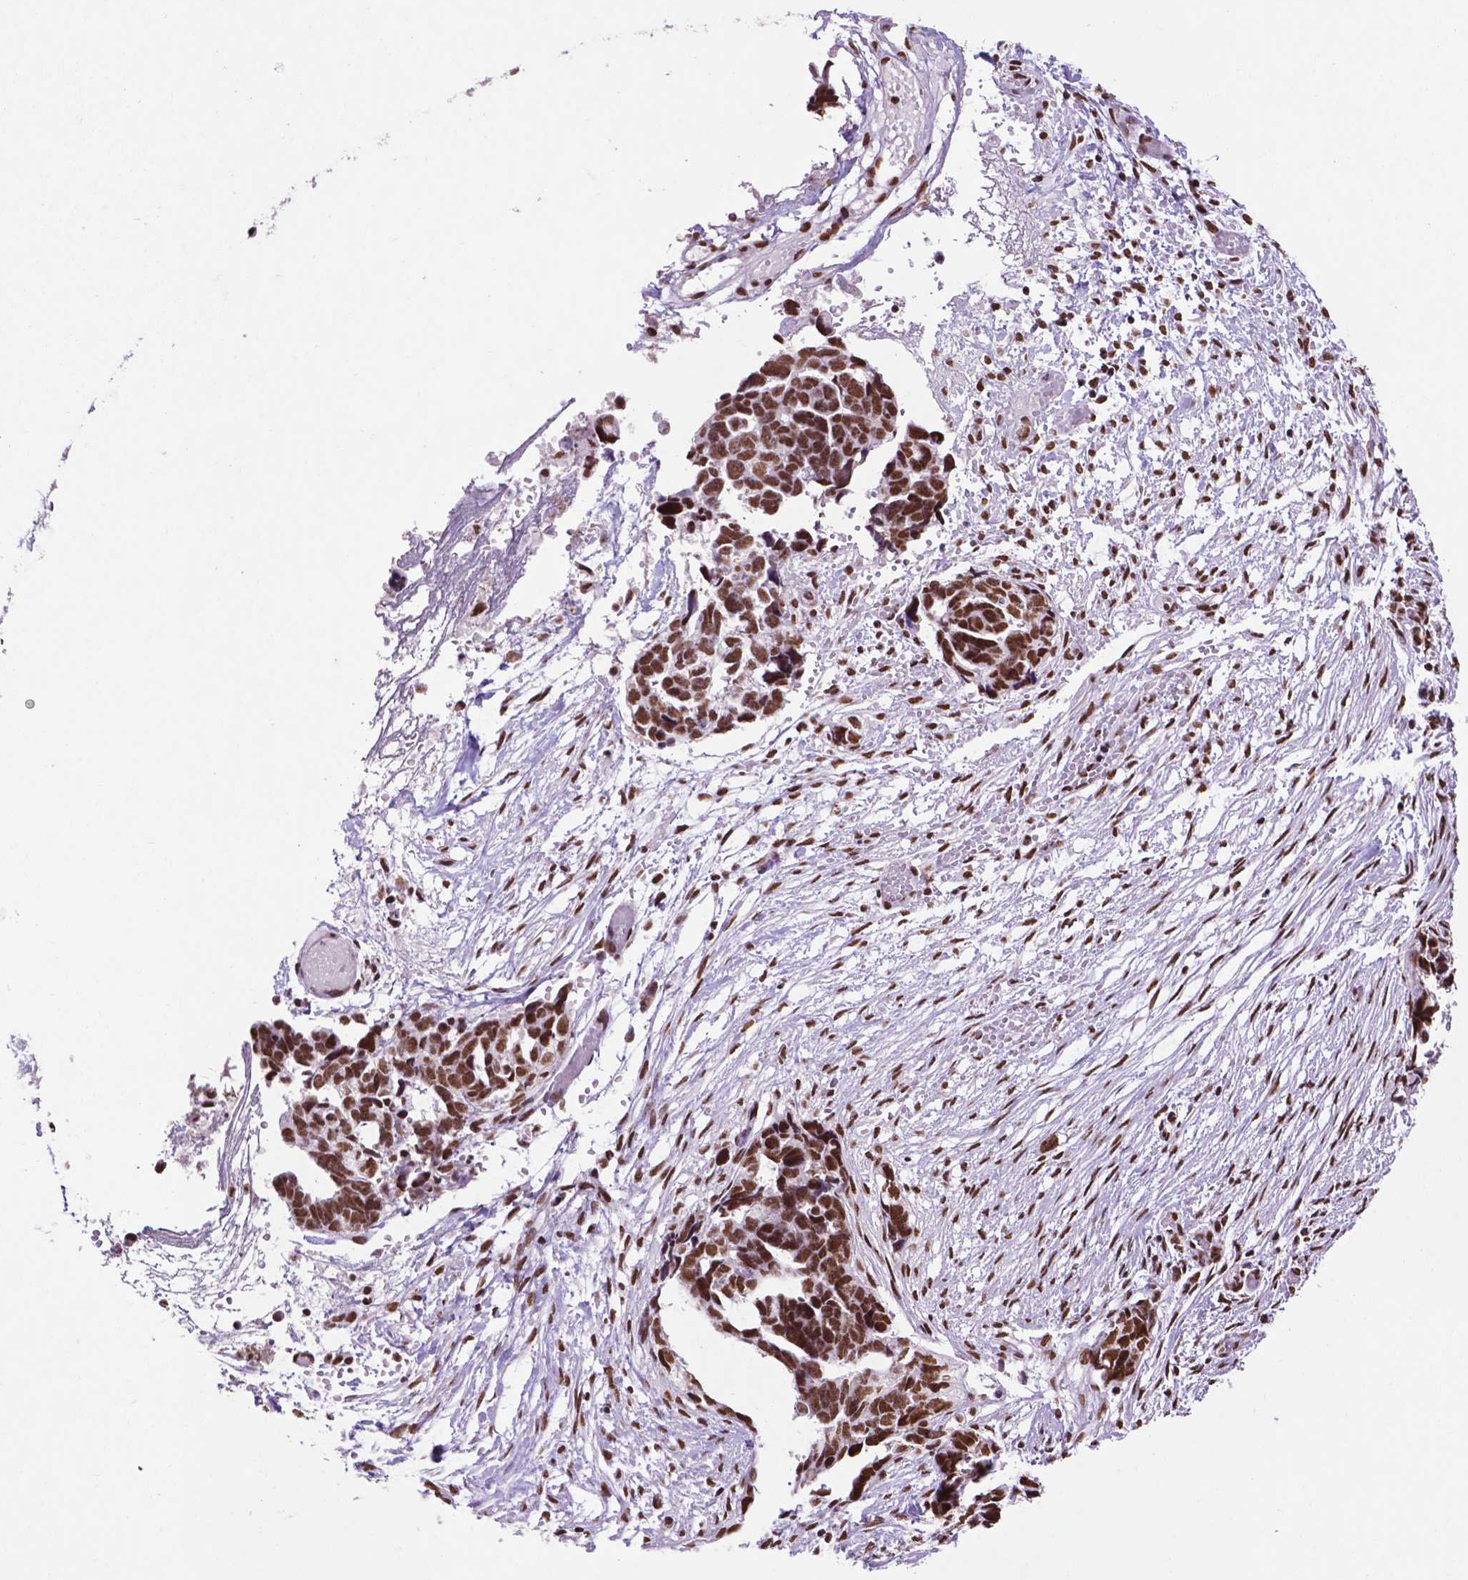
{"staining": {"intensity": "strong", "quantity": ">75%", "location": "nuclear"}, "tissue": "ovarian cancer", "cell_type": "Tumor cells", "image_type": "cancer", "snomed": [{"axis": "morphology", "description": "Cystadenocarcinoma, serous, NOS"}, {"axis": "topography", "description": "Ovary"}], "caption": "Protein expression analysis of ovarian serous cystadenocarcinoma demonstrates strong nuclear positivity in approximately >75% of tumor cells.", "gene": "CCAR2", "patient": {"sex": "female", "age": 69}}